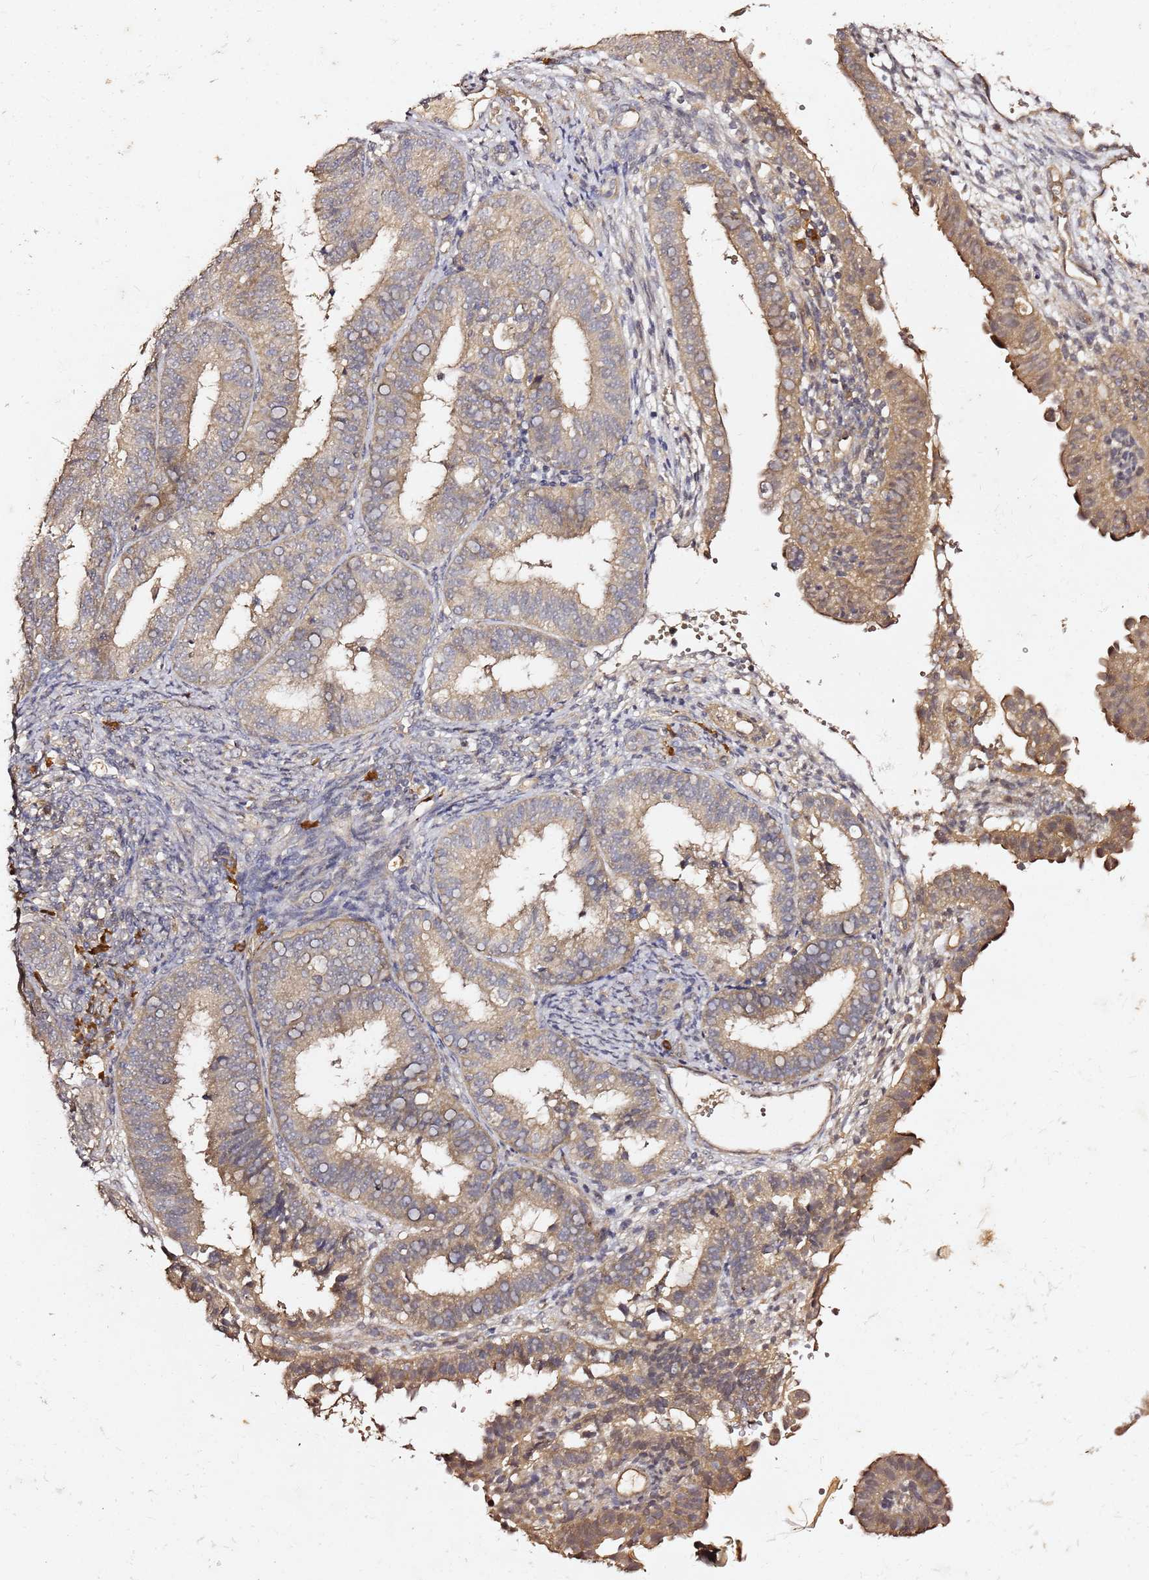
{"staining": {"intensity": "moderate", "quantity": "<25%", "location": "cytoplasmic/membranous"}, "tissue": "endometrial cancer", "cell_type": "Tumor cells", "image_type": "cancer", "snomed": [{"axis": "morphology", "description": "Adenocarcinoma, NOS"}, {"axis": "topography", "description": "Endometrium"}], "caption": "IHC image of human adenocarcinoma (endometrial) stained for a protein (brown), which shows low levels of moderate cytoplasmic/membranous expression in about <25% of tumor cells.", "gene": "C6orf136", "patient": {"sex": "female", "age": 51}}